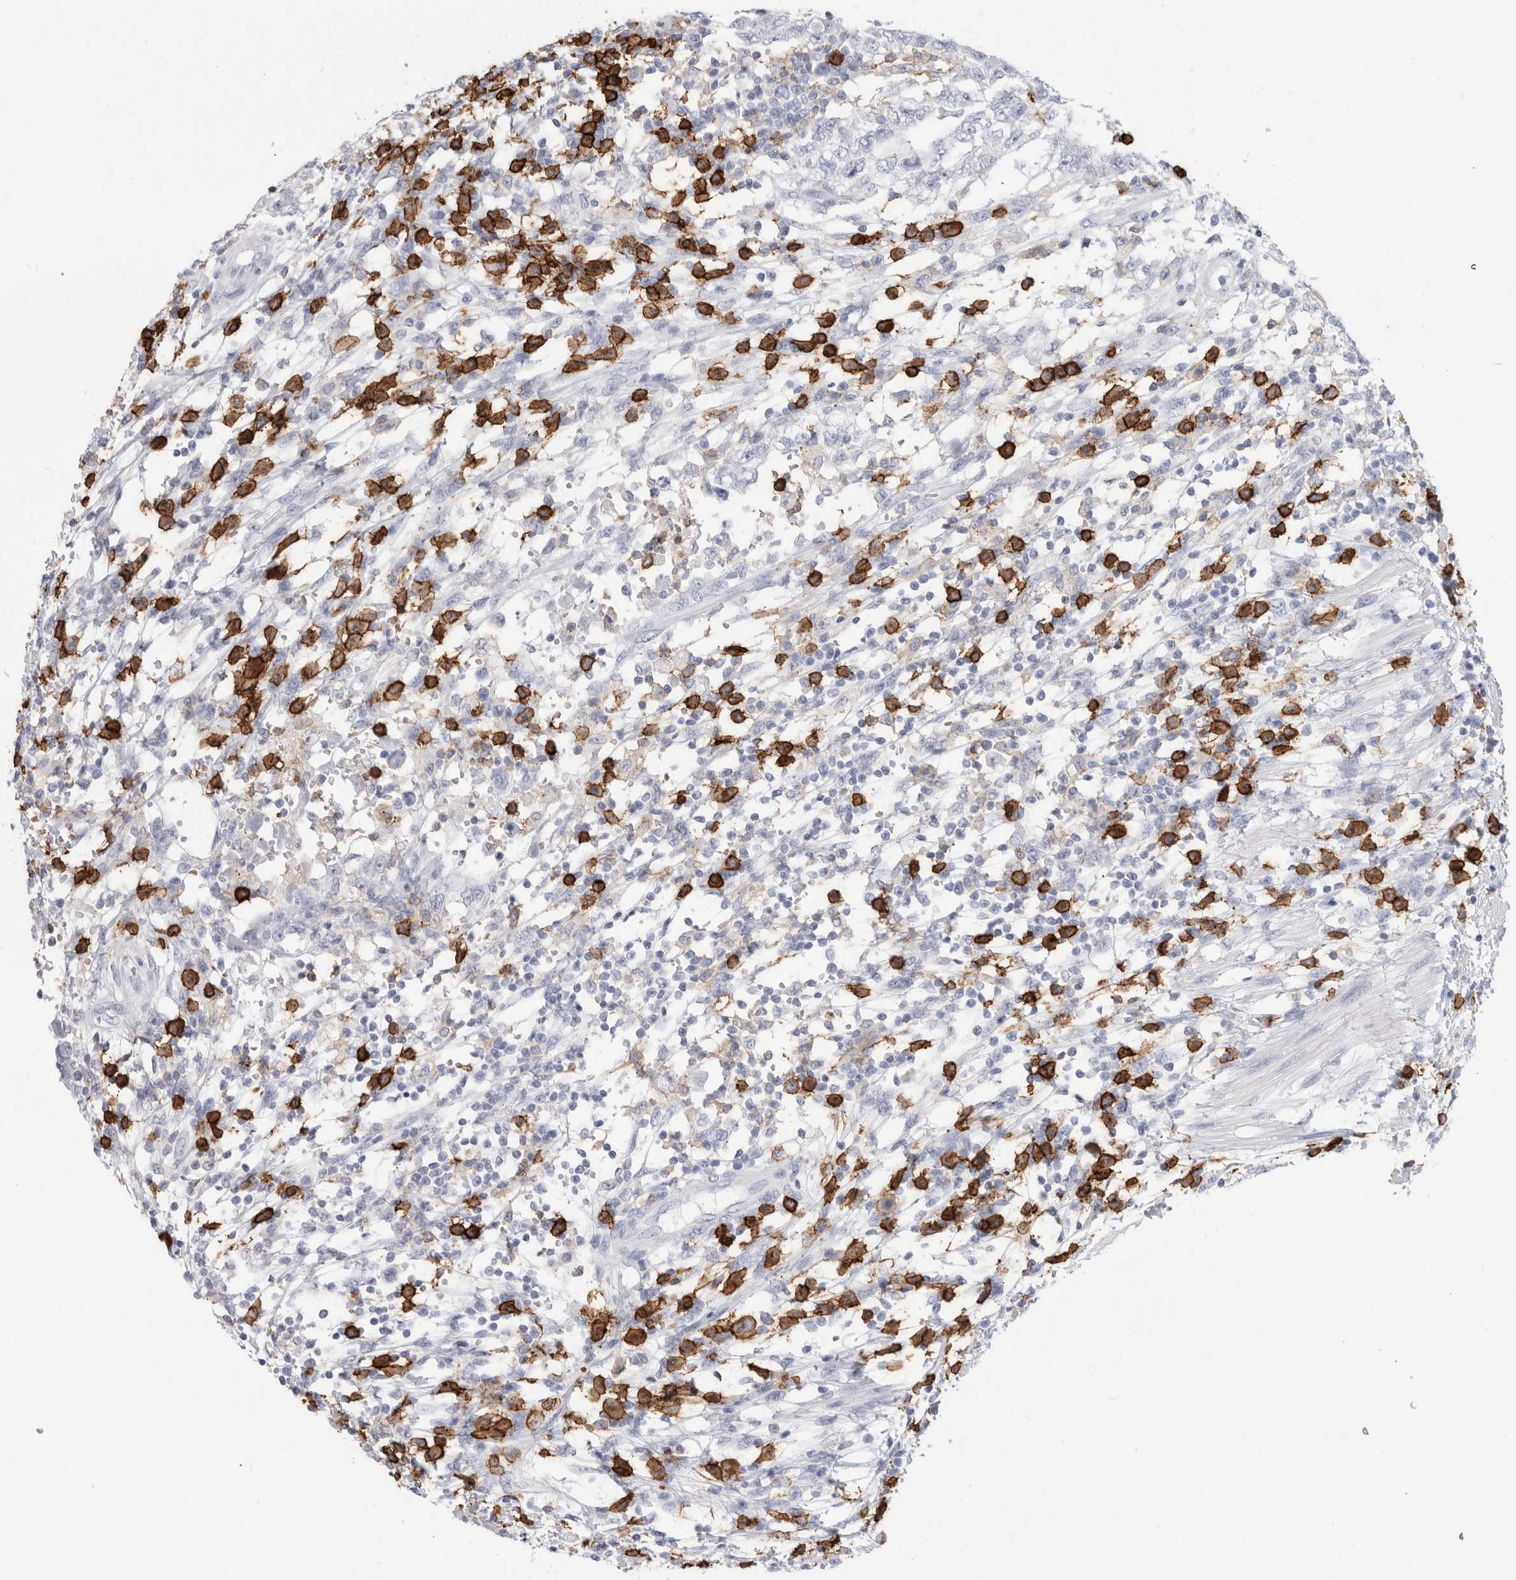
{"staining": {"intensity": "negative", "quantity": "none", "location": "none"}, "tissue": "testis cancer", "cell_type": "Tumor cells", "image_type": "cancer", "snomed": [{"axis": "morphology", "description": "Carcinoma, Embryonal, NOS"}, {"axis": "topography", "description": "Testis"}], "caption": "Tumor cells show no significant protein staining in testis cancer.", "gene": "CD38", "patient": {"sex": "male", "age": 26}}